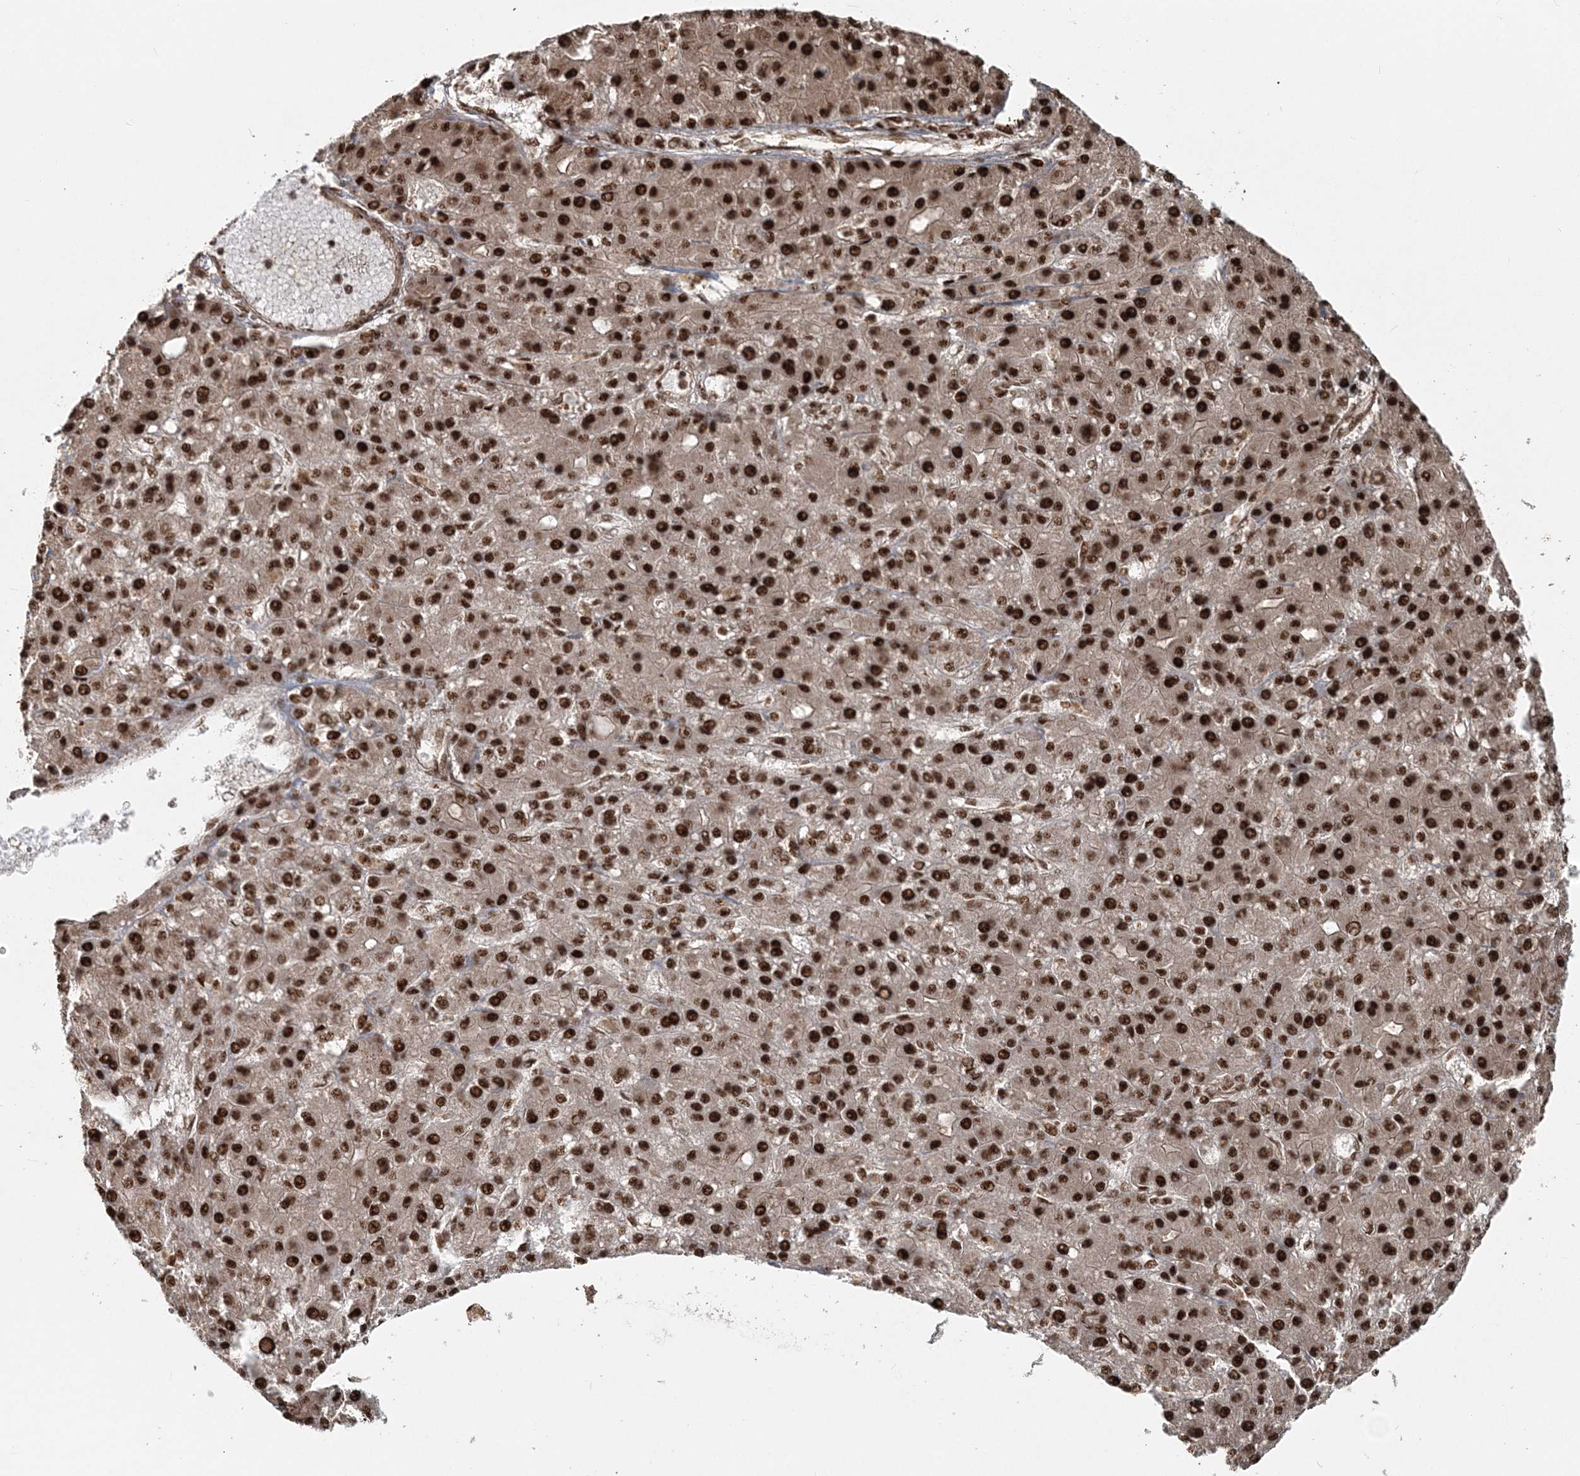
{"staining": {"intensity": "strong", "quantity": ">75%", "location": "nuclear"}, "tissue": "liver cancer", "cell_type": "Tumor cells", "image_type": "cancer", "snomed": [{"axis": "morphology", "description": "Carcinoma, Hepatocellular, NOS"}, {"axis": "topography", "description": "Liver"}], "caption": "Protein expression by IHC displays strong nuclear expression in approximately >75% of tumor cells in liver hepatocellular carcinoma.", "gene": "EXOSC8", "patient": {"sex": "male", "age": 67}}